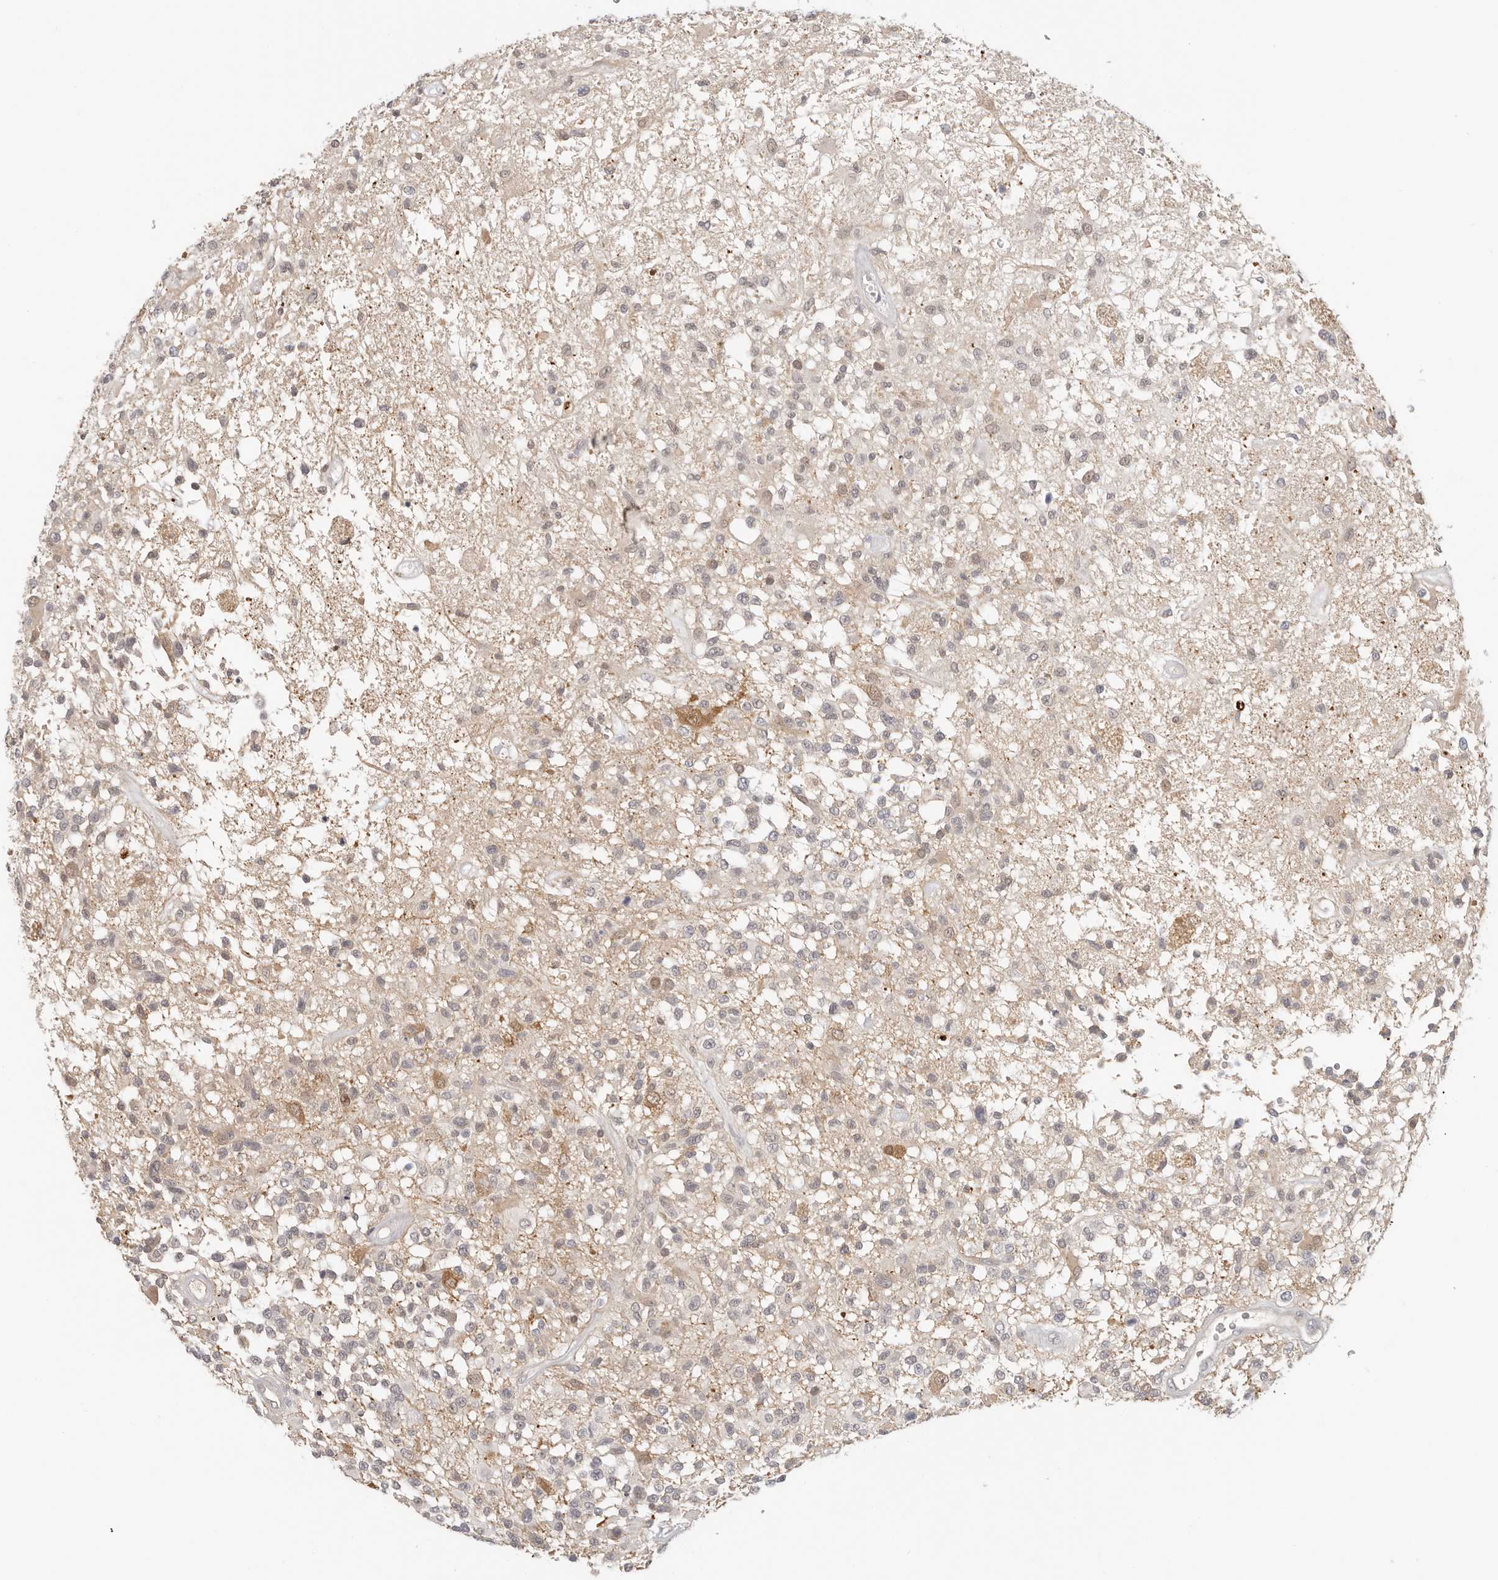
{"staining": {"intensity": "weak", "quantity": "<25%", "location": "cytoplasmic/membranous,nuclear"}, "tissue": "glioma", "cell_type": "Tumor cells", "image_type": "cancer", "snomed": [{"axis": "morphology", "description": "Glioma, malignant, High grade"}, {"axis": "morphology", "description": "Glioblastoma, NOS"}, {"axis": "topography", "description": "Brain"}], "caption": "Human glioma stained for a protein using immunohistochemistry displays no positivity in tumor cells.", "gene": "LARP7", "patient": {"sex": "male", "age": 60}}